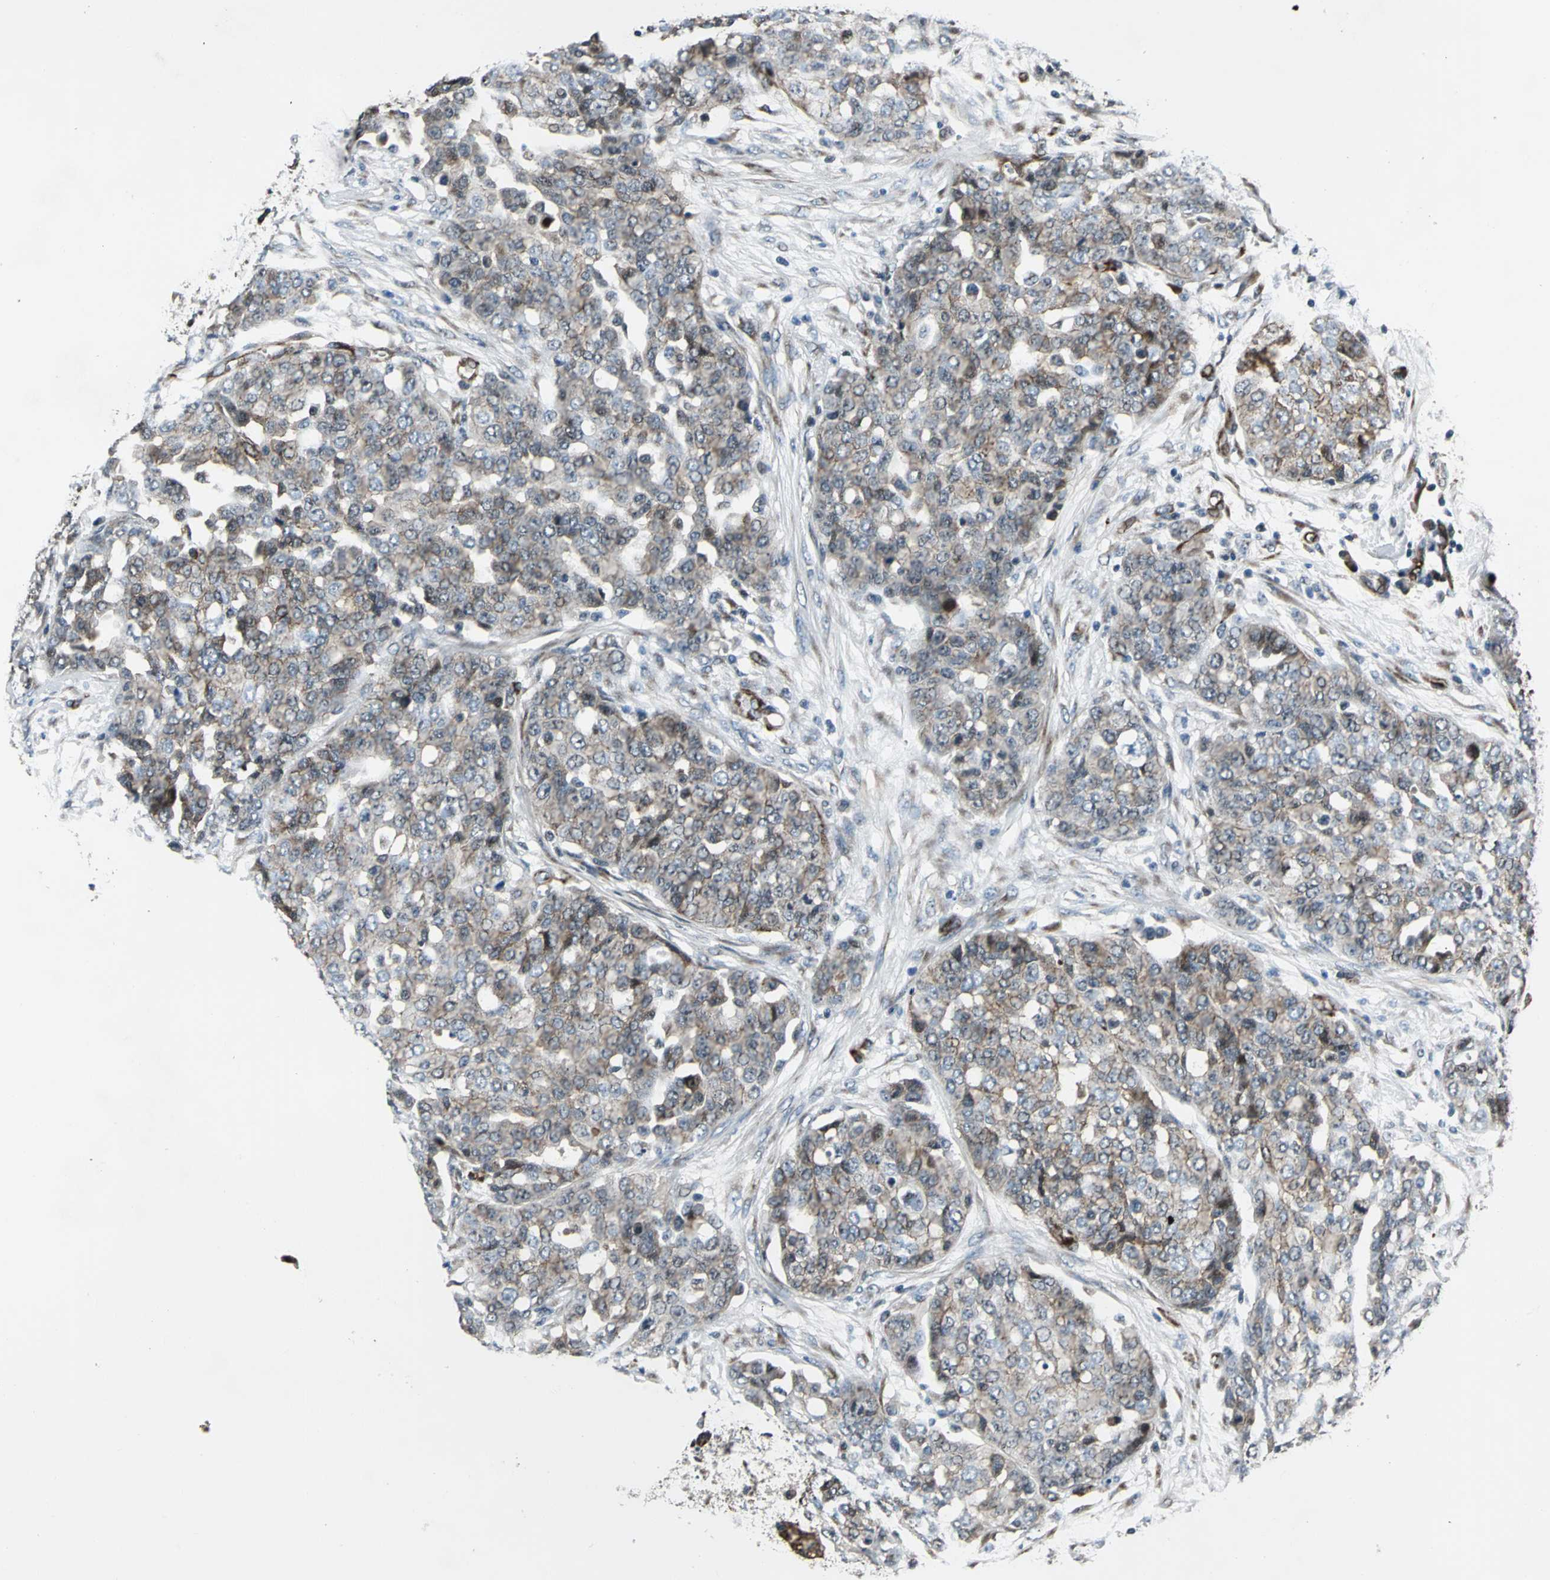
{"staining": {"intensity": "moderate", "quantity": ">75%", "location": "cytoplasmic/membranous"}, "tissue": "ovarian cancer", "cell_type": "Tumor cells", "image_type": "cancer", "snomed": [{"axis": "morphology", "description": "Cystadenocarcinoma, serous, NOS"}, {"axis": "topography", "description": "Soft tissue"}, {"axis": "topography", "description": "Ovary"}], "caption": "This micrograph reveals immunohistochemistry (IHC) staining of human serous cystadenocarcinoma (ovarian), with medium moderate cytoplasmic/membranous expression in approximately >75% of tumor cells.", "gene": "EXD2", "patient": {"sex": "female", "age": 57}}